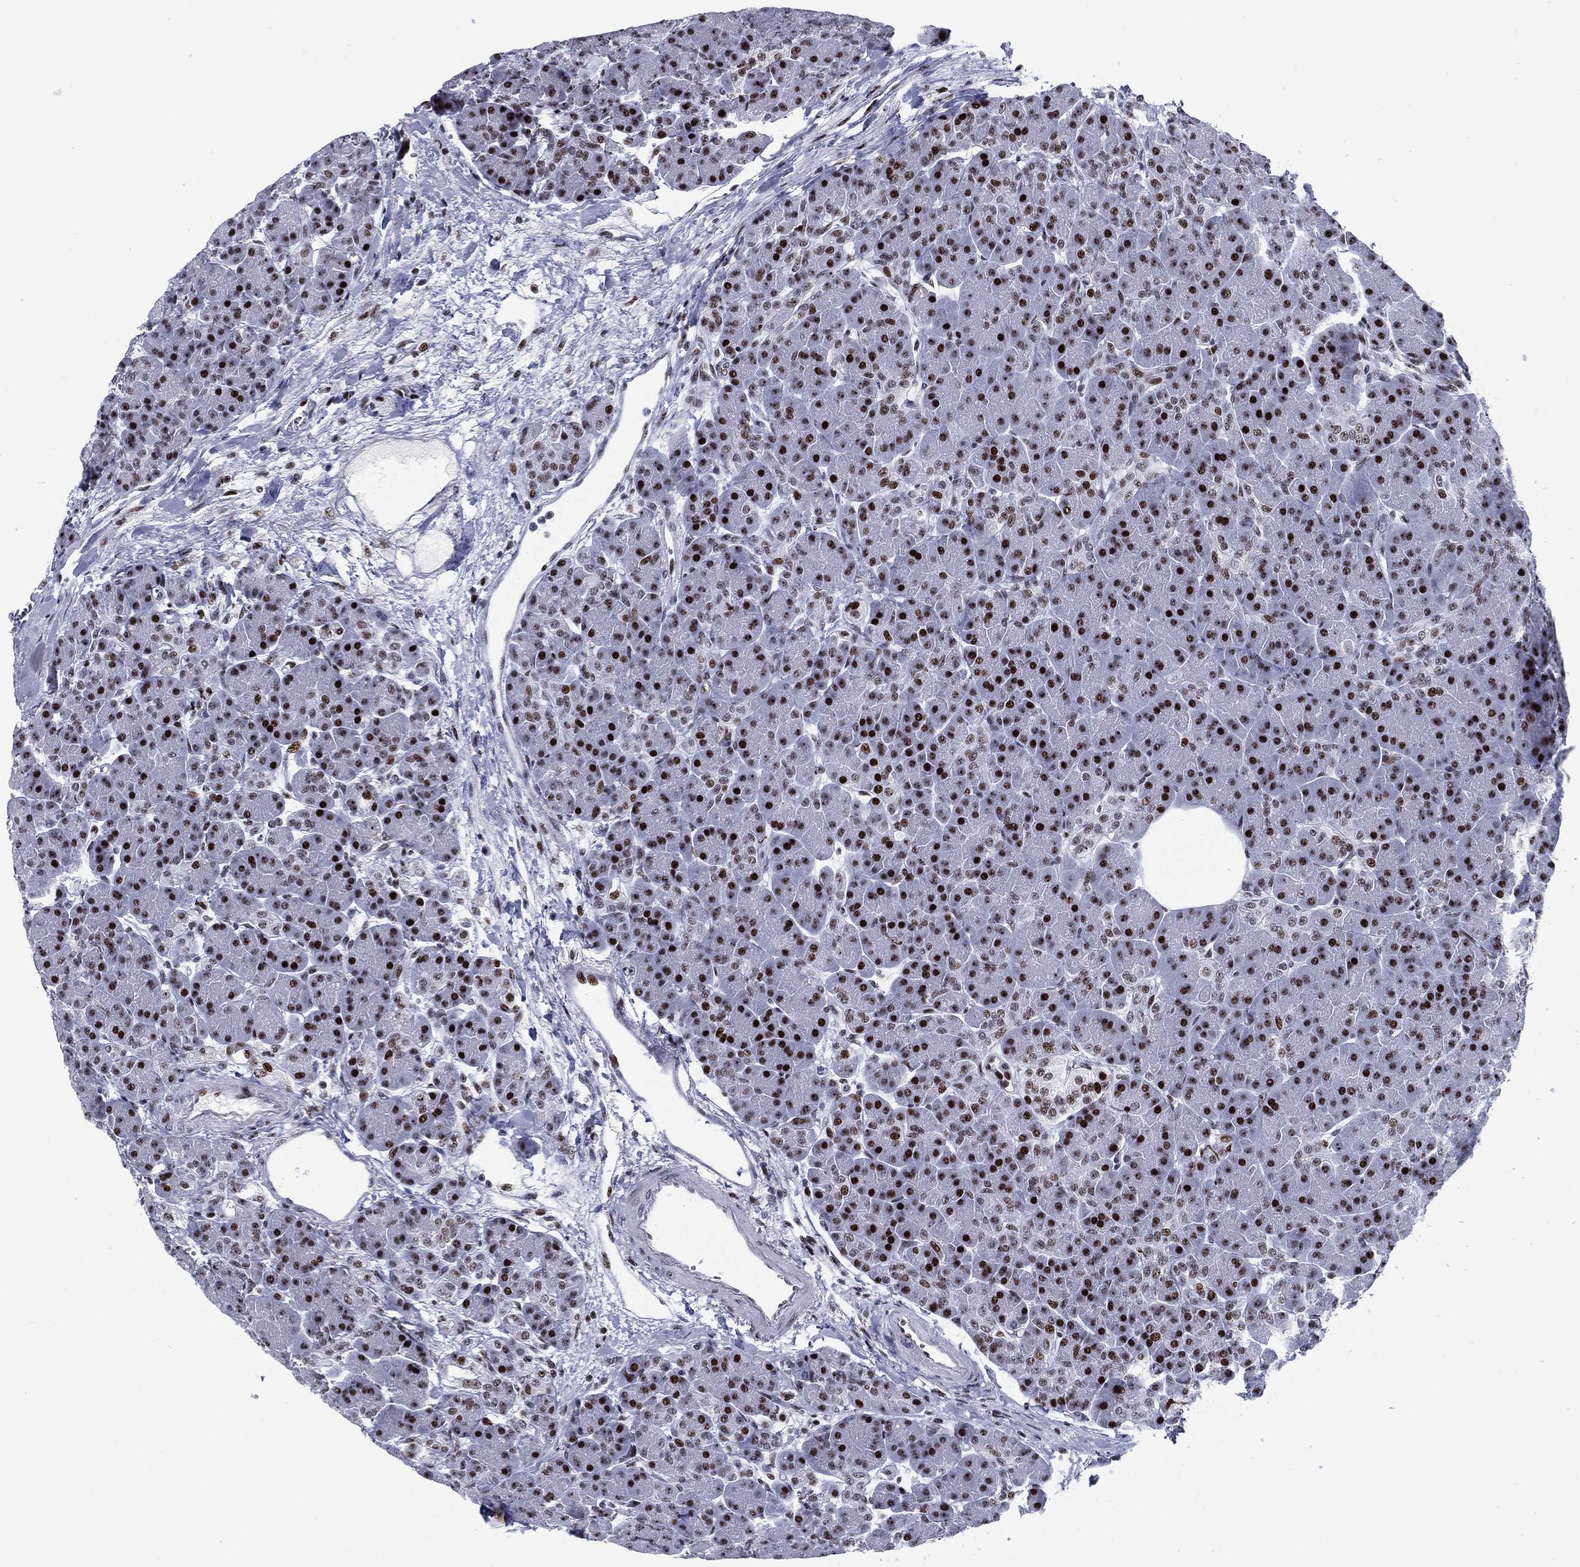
{"staining": {"intensity": "strong", "quantity": "25%-75%", "location": "nuclear"}, "tissue": "pancreas", "cell_type": "Exocrine glandular cells", "image_type": "normal", "snomed": [{"axis": "morphology", "description": "Normal tissue, NOS"}, {"axis": "topography", "description": "Pancreas"}], "caption": "Protein analysis of benign pancreas exhibits strong nuclear positivity in about 25%-75% of exocrine glandular cells.", "gene": "CYB561D2", "patient": {"sex": "female", "age": 63}}